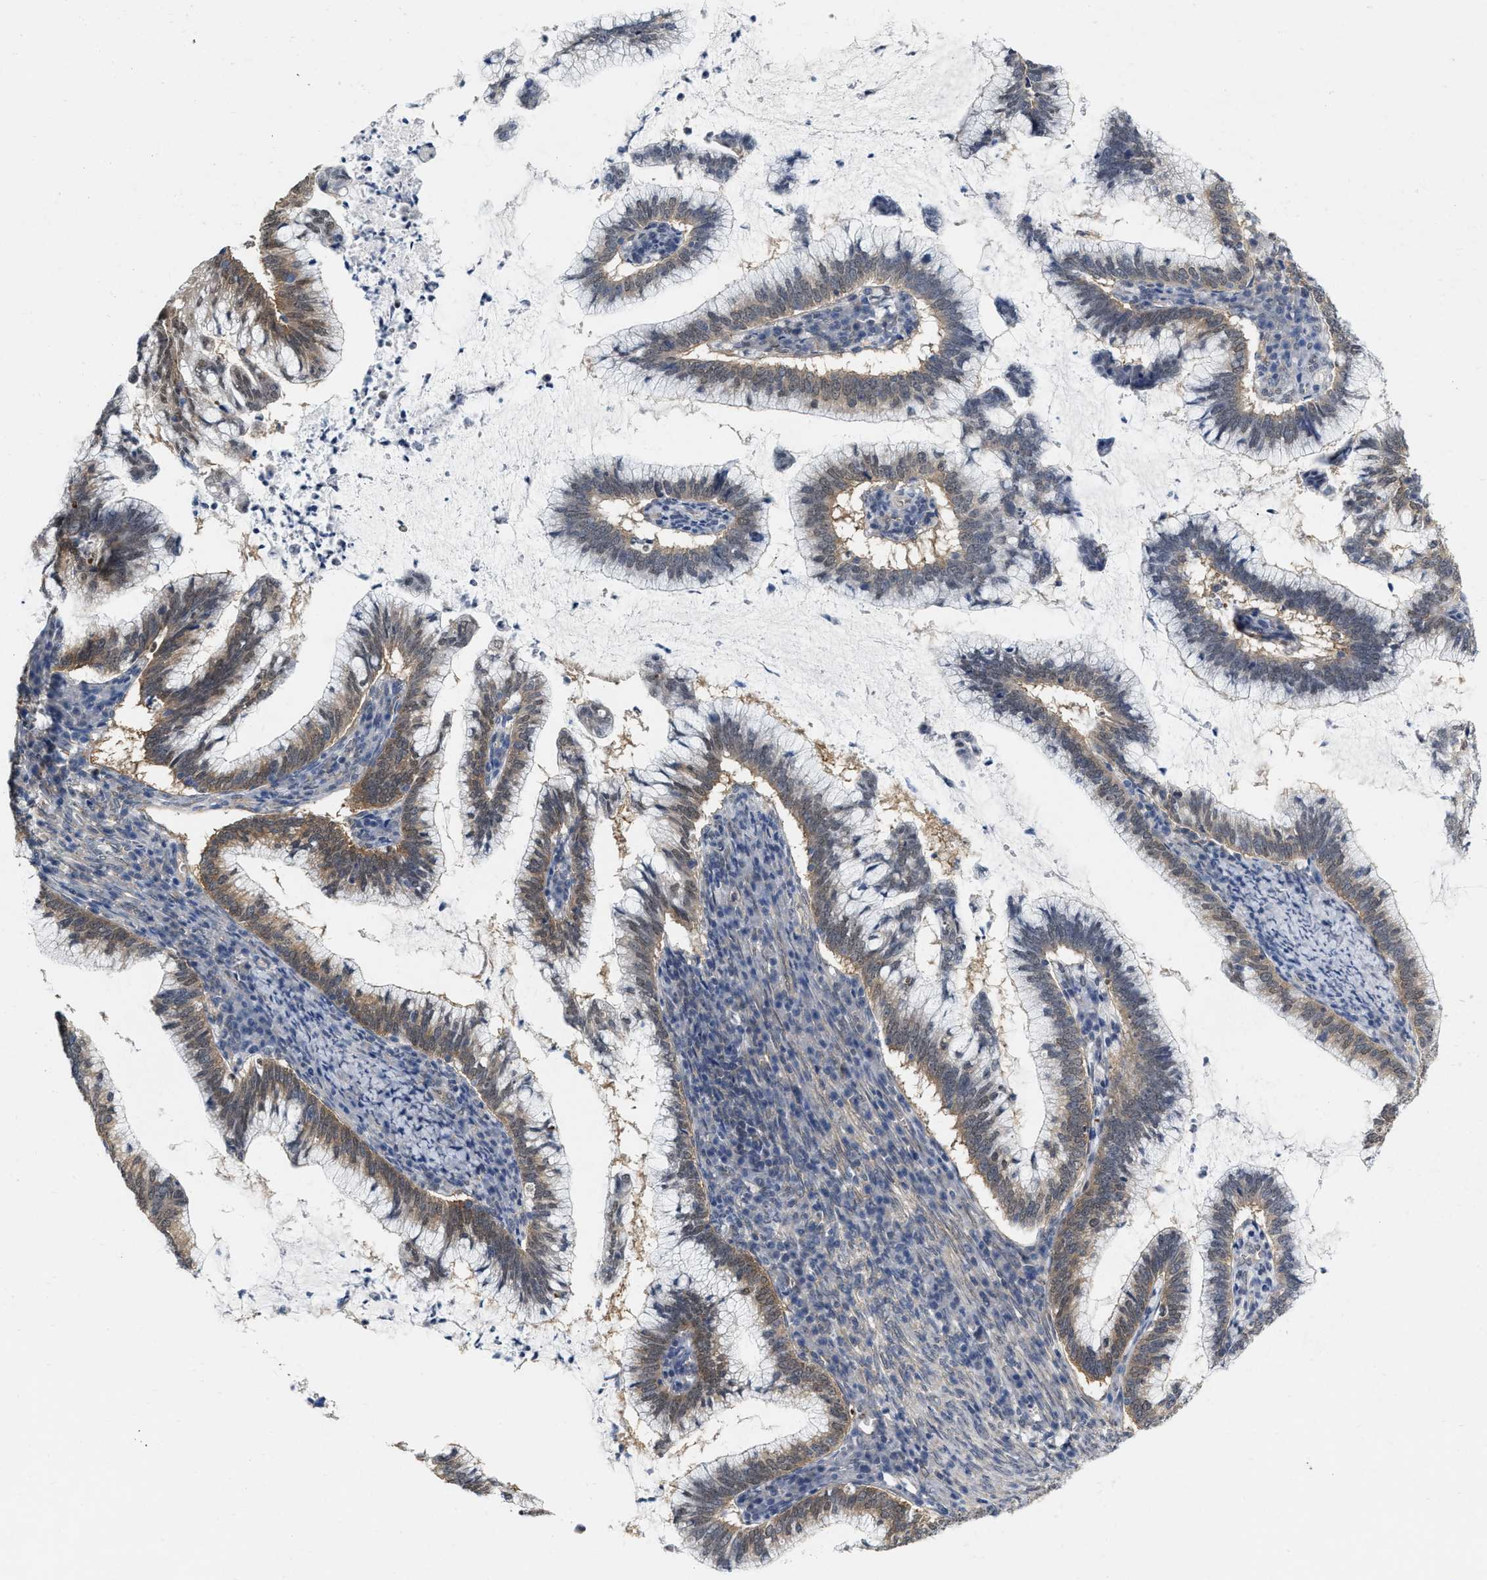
{"staining": {"intensity": "moderate", "quantity": ">75%", "location": "cytoplasmic/membranous"}, "tissue": "cervical cancer", "cell_type": "Tumor cells", "image_type": "cancer", "snomed": [{"axis": "morphology", "description": "Adenocarcinoma, NOS"}, {"axis": "topography", "description": "Cervix"}], "caption": "IHC image of neoplastic tissue: cervical cancer stained using immunohistochemistry (IHC) displays medium levels of moderate protein expression localized specifically in the cytoplasmic/membranous of tumor cells, appearing as a cytoplasmic/membranous brown color.", "gene": "RUVBL1", "patient": {"sex": "female", "age": 36}}